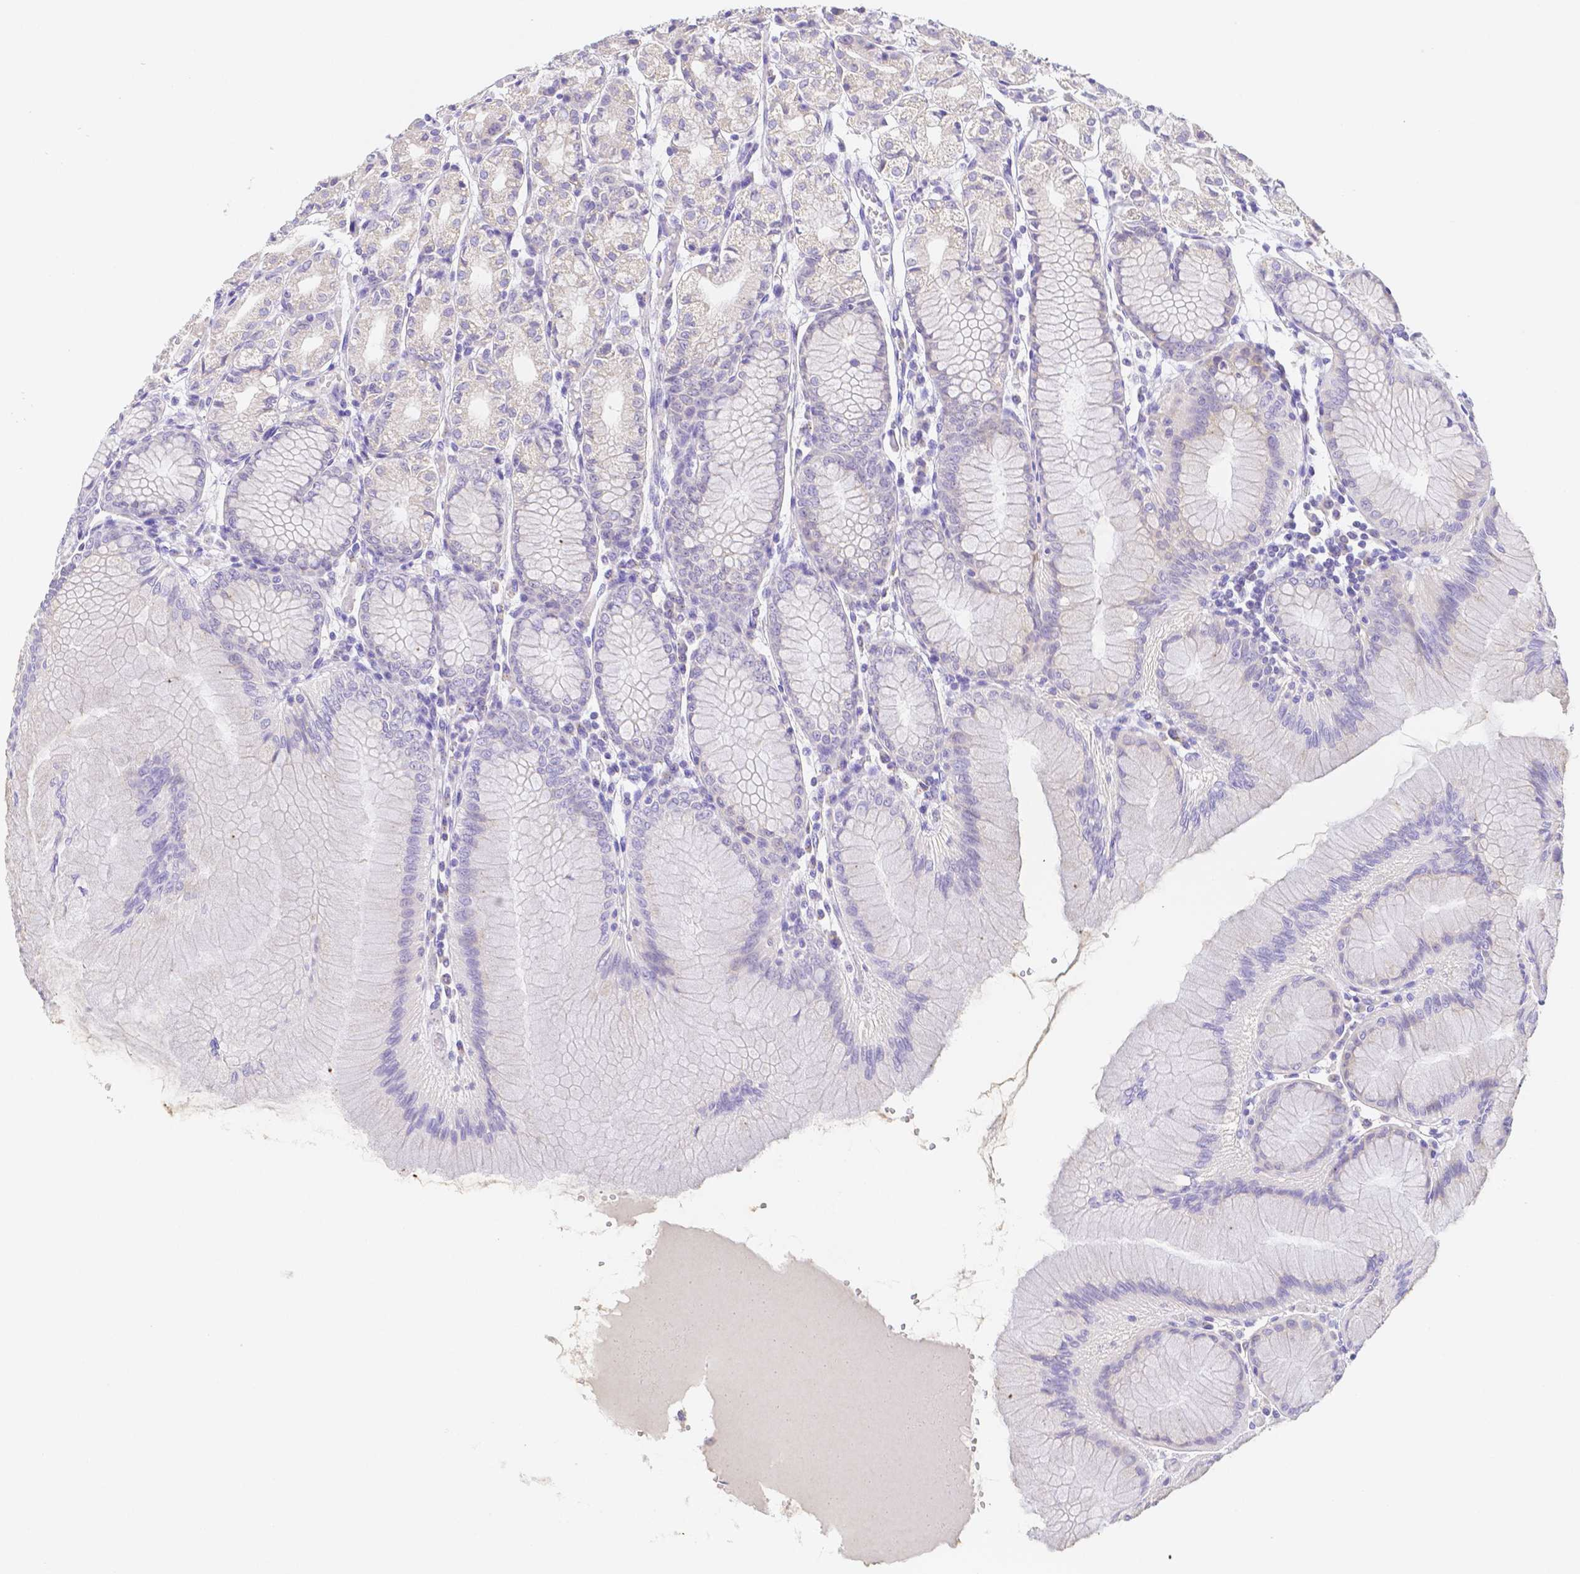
{"staining": {"intensity": "negative", "quantity": "none", "location": "none"}, "tissue": "stomach", "cell_type": "Glandular cells", "image_type": "normal", "snomed": [{"axis": "morphology", "description": "Normal tissue, NOS"}, {"axis": "topography", "description": "Stomach"}], "caption": "This is a histopathology image of immunohistochemistry staining of benign stomach, which shows no expression in glandular cells.", "gene": "ZG16B", "patient": {"sex": "female", "age": 57}}